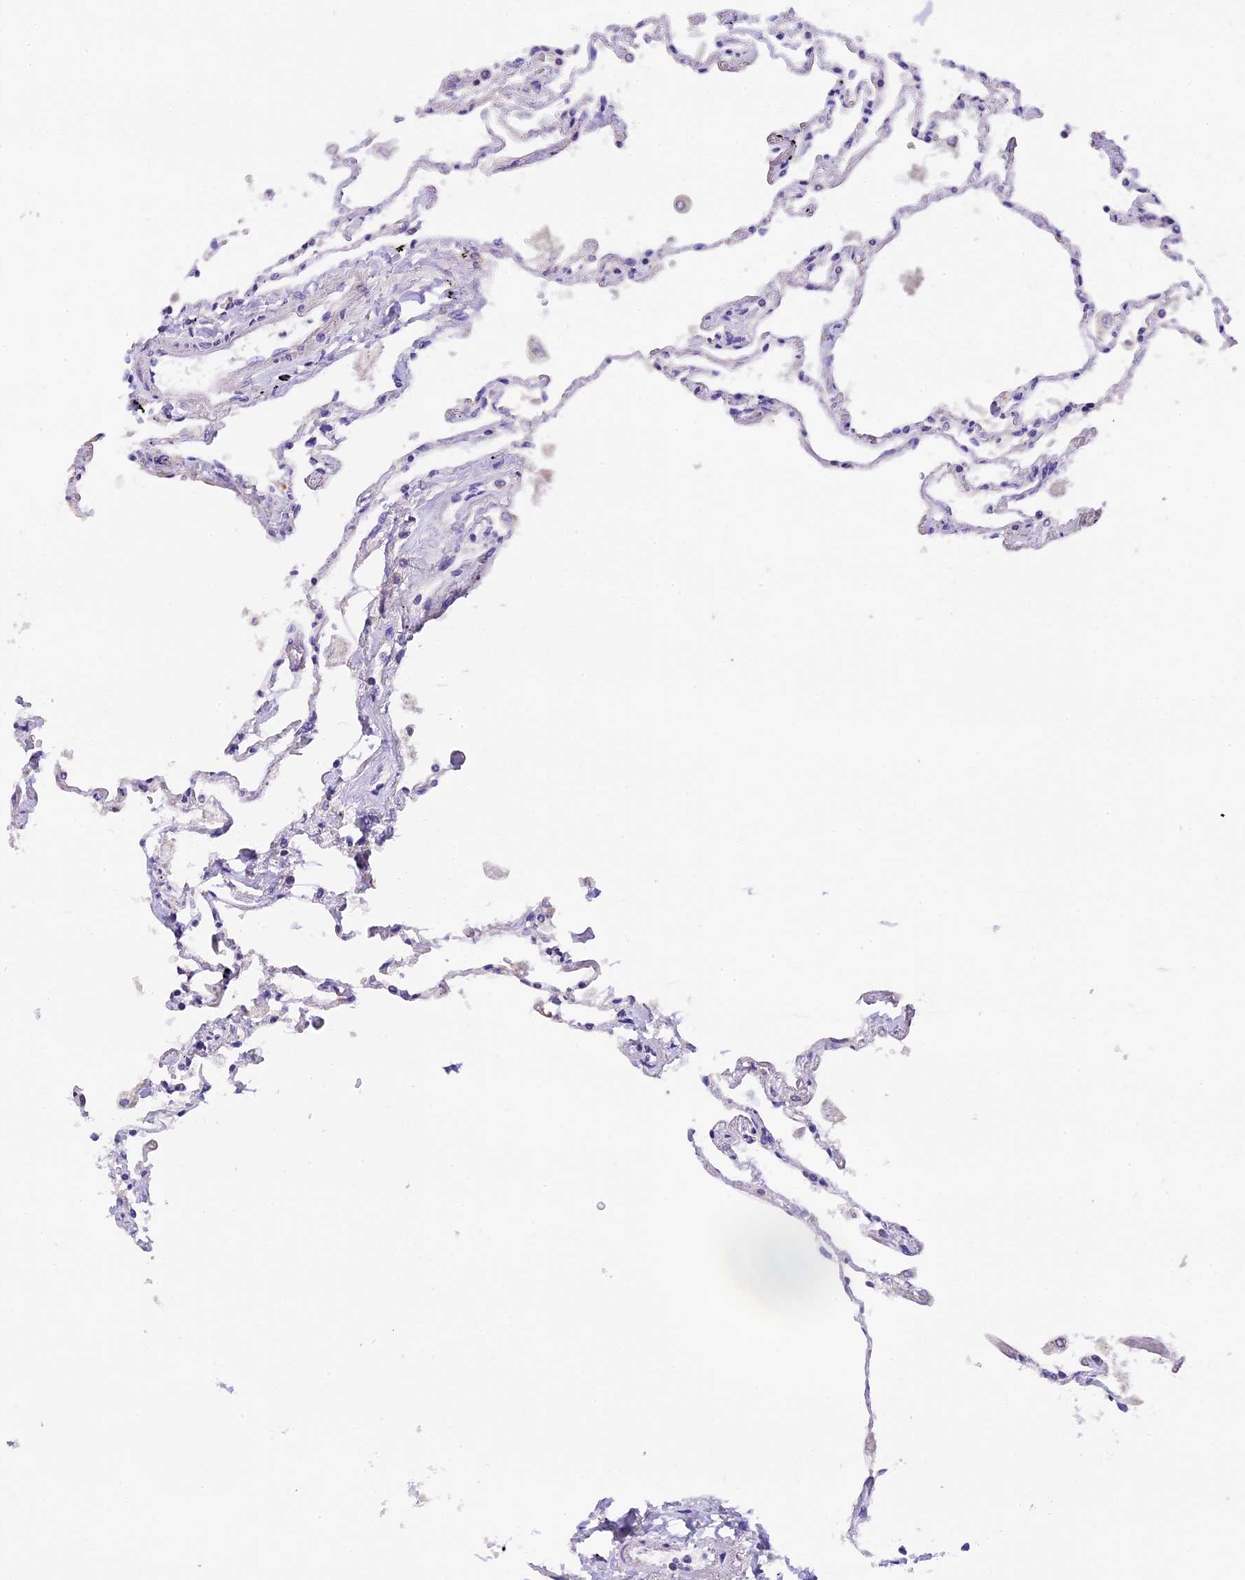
{"staining": {"intensity": "negative", "quantity": "none", "location": "none"}, "tissue": "lung", "cell_type": "Alveolar cells", "image_type": "normal", "snomed": [{"axis": "morphology", "description": "Normal tissue, NOS"}, {"axis": "topography", "description": "Lung"}], "caption": "This is an immunohistochemistry image of benign human lung. There is no staining in alveolar cells.", "gene": "MGME1", "patient": {"sex": "female", "age": 67}}